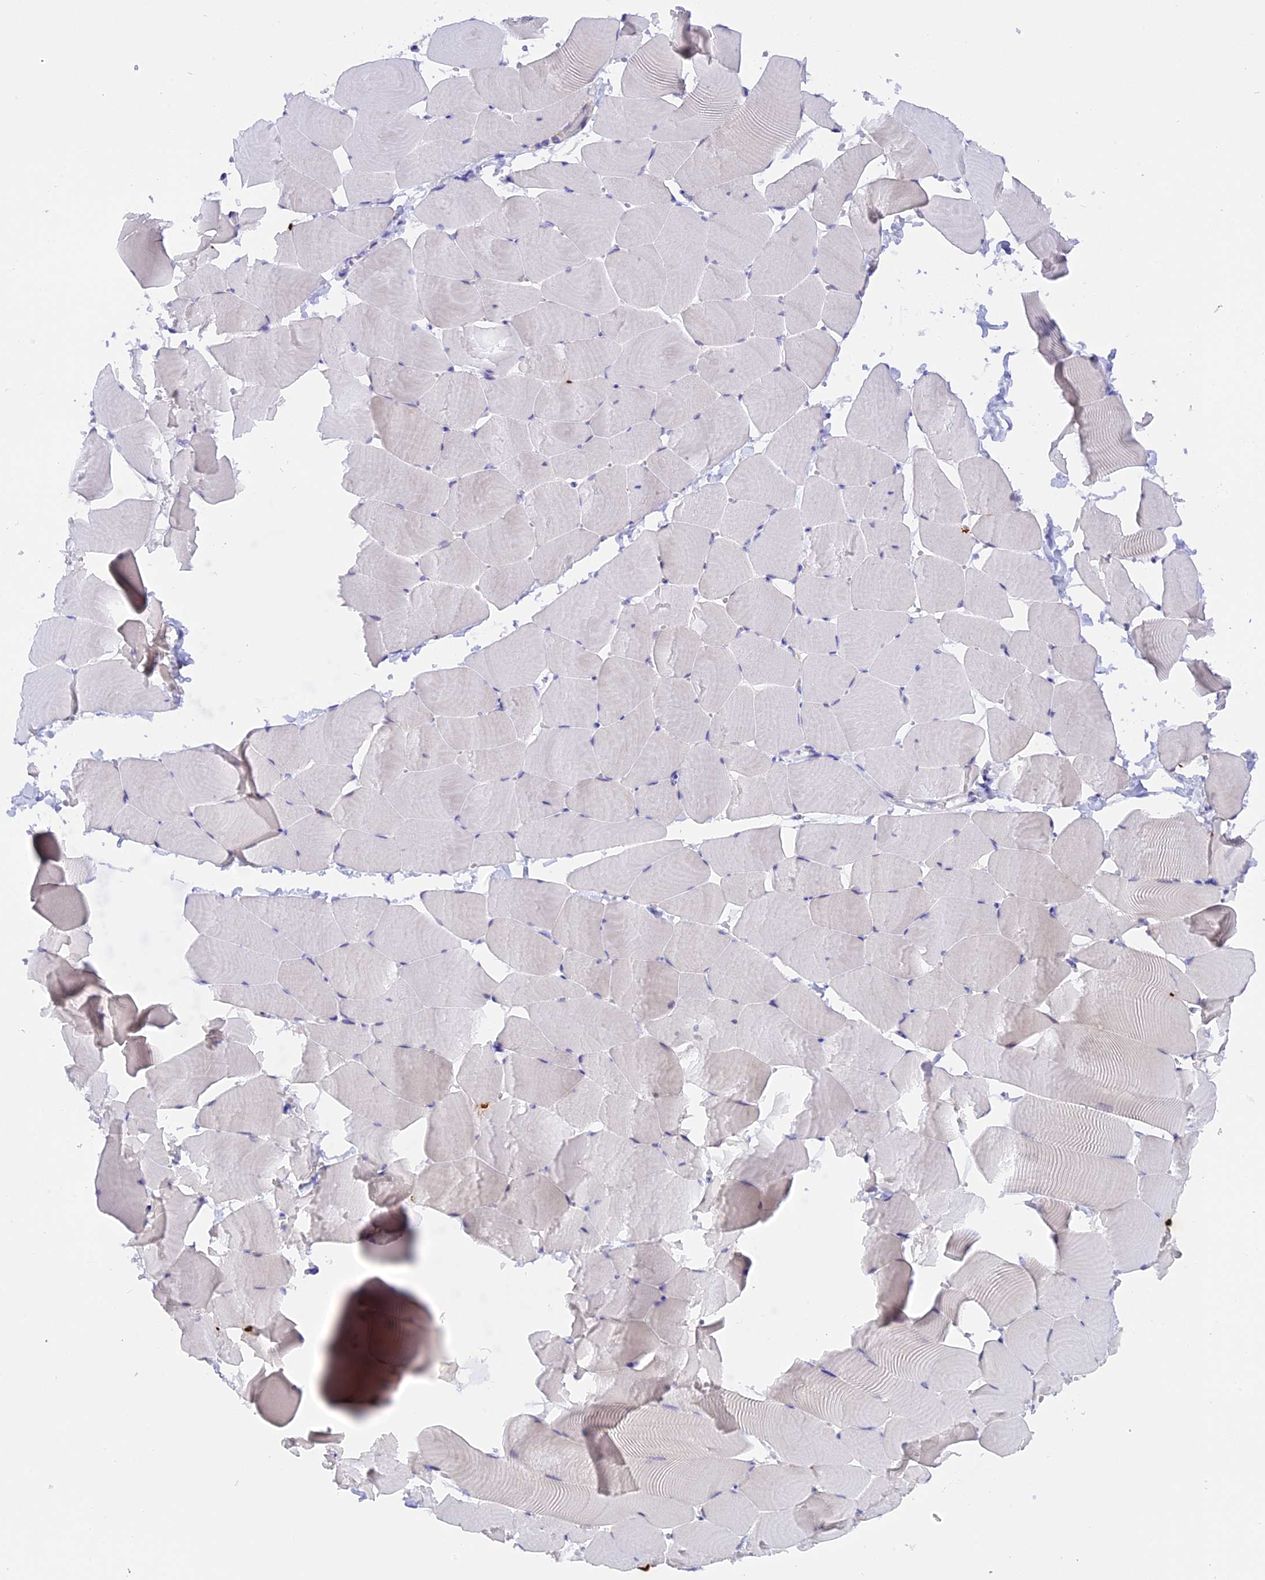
{"staining": {"intensity": "moderate", "quantity": "<25%", "location": "cytoplasmic/membranous"}, "tissue": "skeletal muscle", "cell_type": "Myocytes", "image_type": "normal", "snomed": [{"axis": "morphology", "description": "Normal tissue, NOS"}, {"axis": "topography", "description": "Skeletal muscle"}], "caption": "Protein staining by immunohistochemistry (IHC) shows moderate cytoplasmic/membranous positivity in approximately <25% of myocytes in unremarkable skeletal muscle. Using DAB (brown) and hematoxylin (blue) stains, captured at high magnification using brightfield microscopy.", "gene": "COL6A5", "patient": {"sex": "male", "age": 25}}